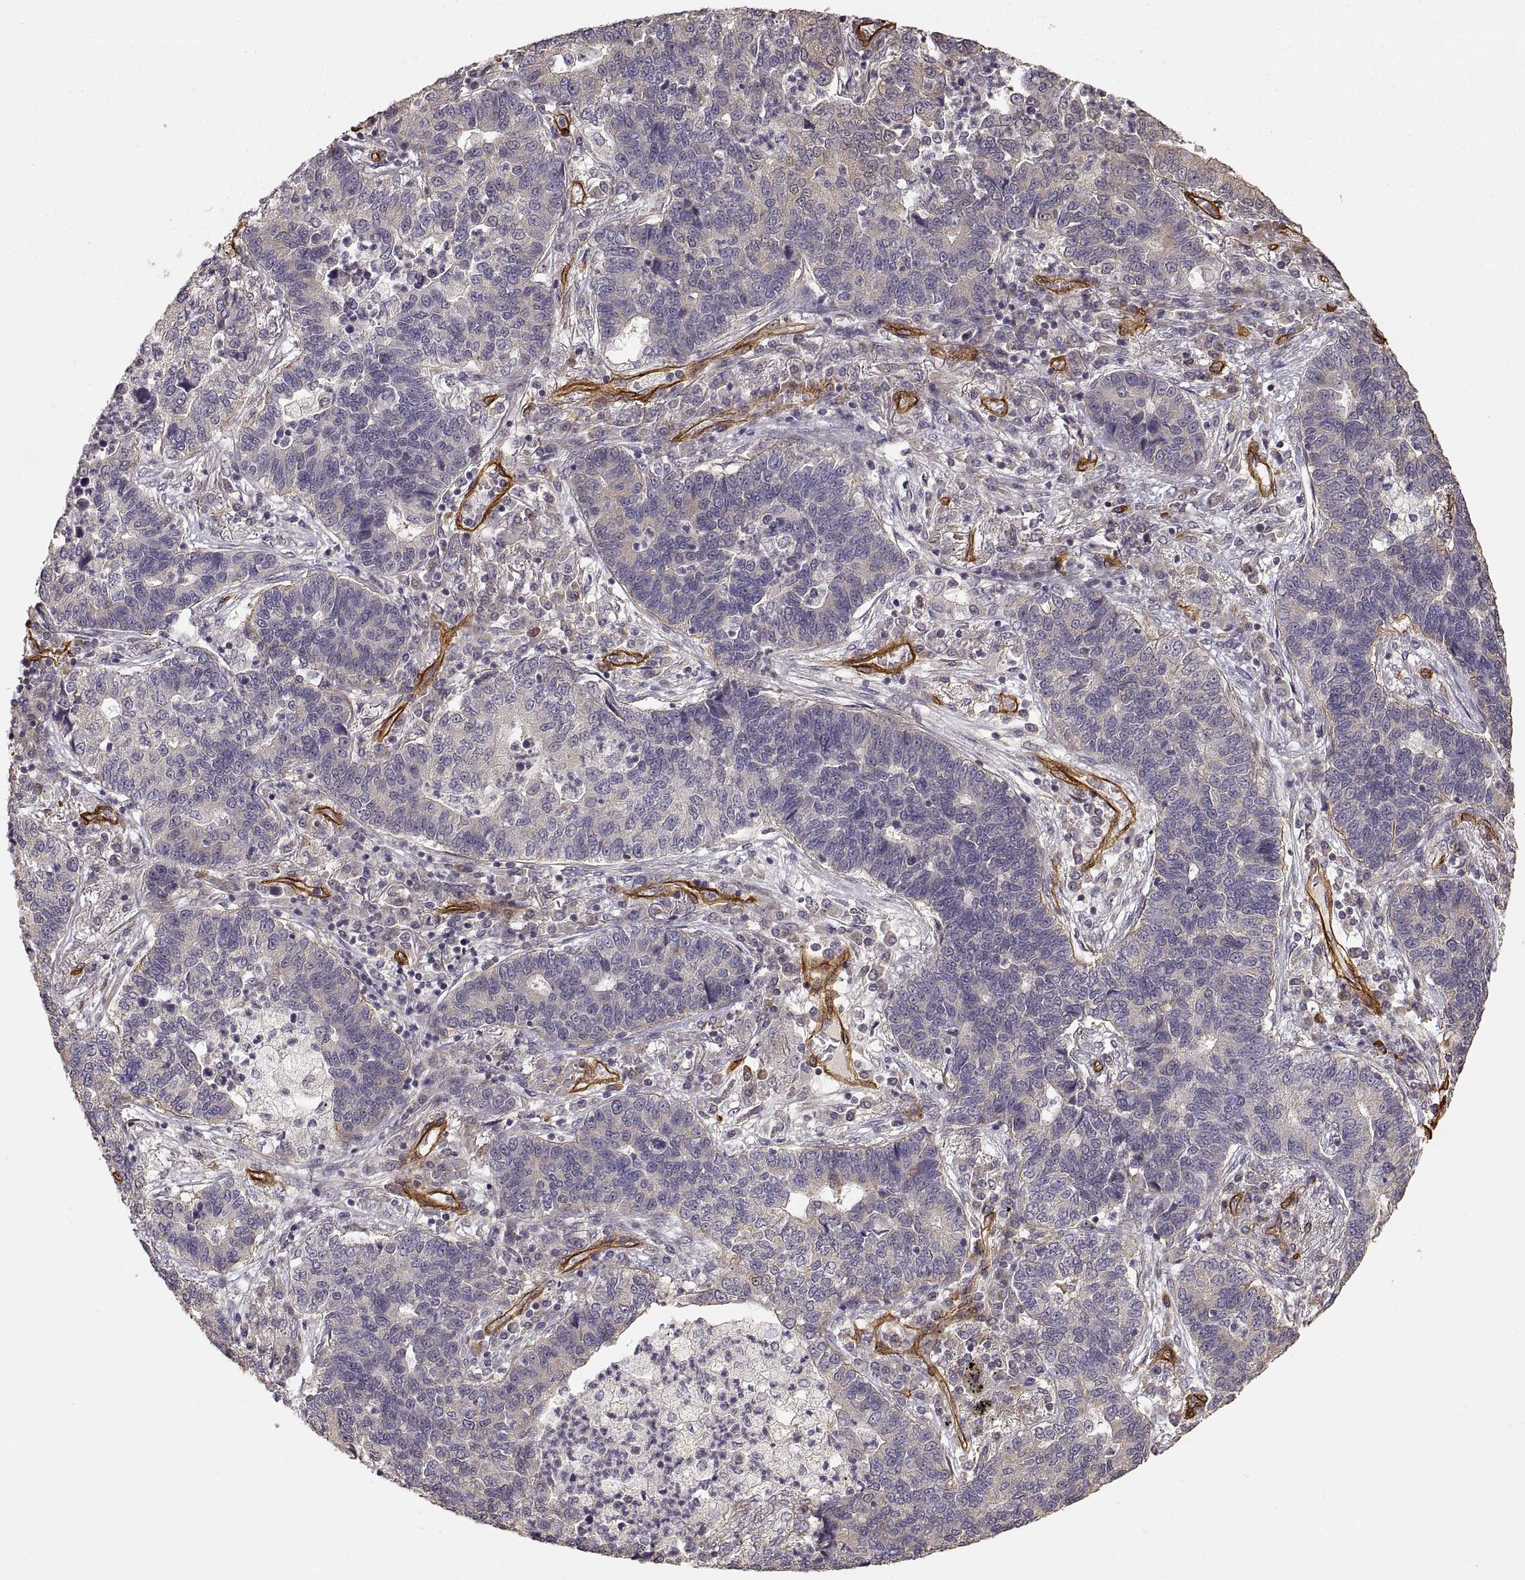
{"staining": {"intensity": "negative", "quantity": "none", "location": "none"}, "tissue": "lung cancer", "cell_type": "Tumor cells", "image_type": "cancer", "snomed": [{"axis": "morphology", "description": "Adenocarcinoma, NOS"}, {"axis": "topography", "description": "Lung"}], "caption": "Lung cancer stained for a protein using immunohistochemistry (IHC) demonstrates no staining tumor cells.", "gene": "LAMA4", "patient": {"sex": "female", "age": 57}}